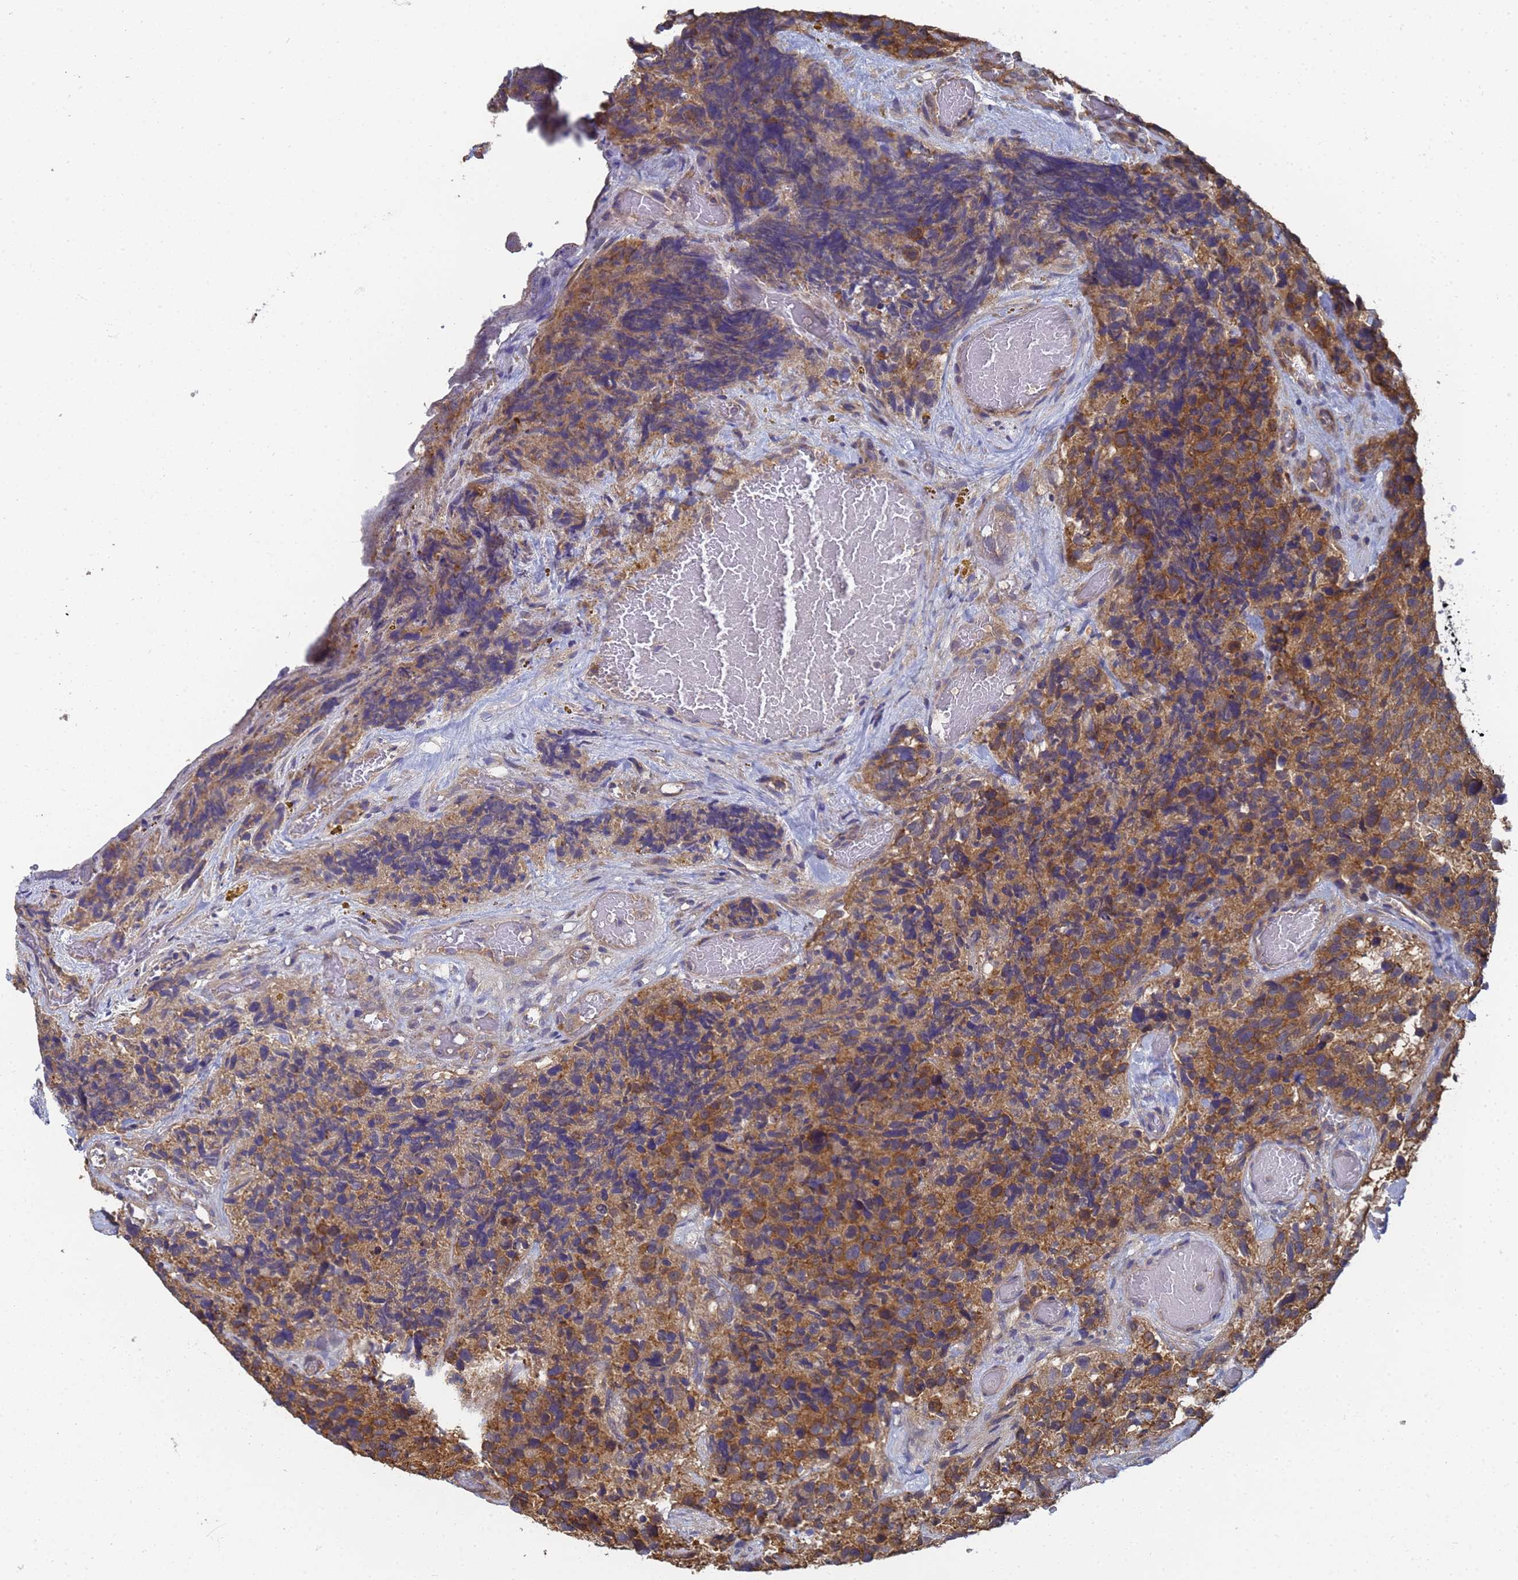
{"staining": {"intensity": "moderate", "quantity": "25%-75%", "location": "cytoplasmic/membranous"}, "tissue": "glioma", "cell_type": "Tumor cells", "image_type": "cancer", "snomed": [{"axis": "morphology", "description": "Glioma, malignant, High grade"}, {"axis": "topography", "description": "Brain"}], "caption": "The histopathology image exhibits immunohistochemical staining of glioma. There is moderate cytoplasmic/membranous staining is present in about 25%-75% of tumor cells.", "gene": "ALS2CL", "patient": {"sex": "male", "age": 69}}